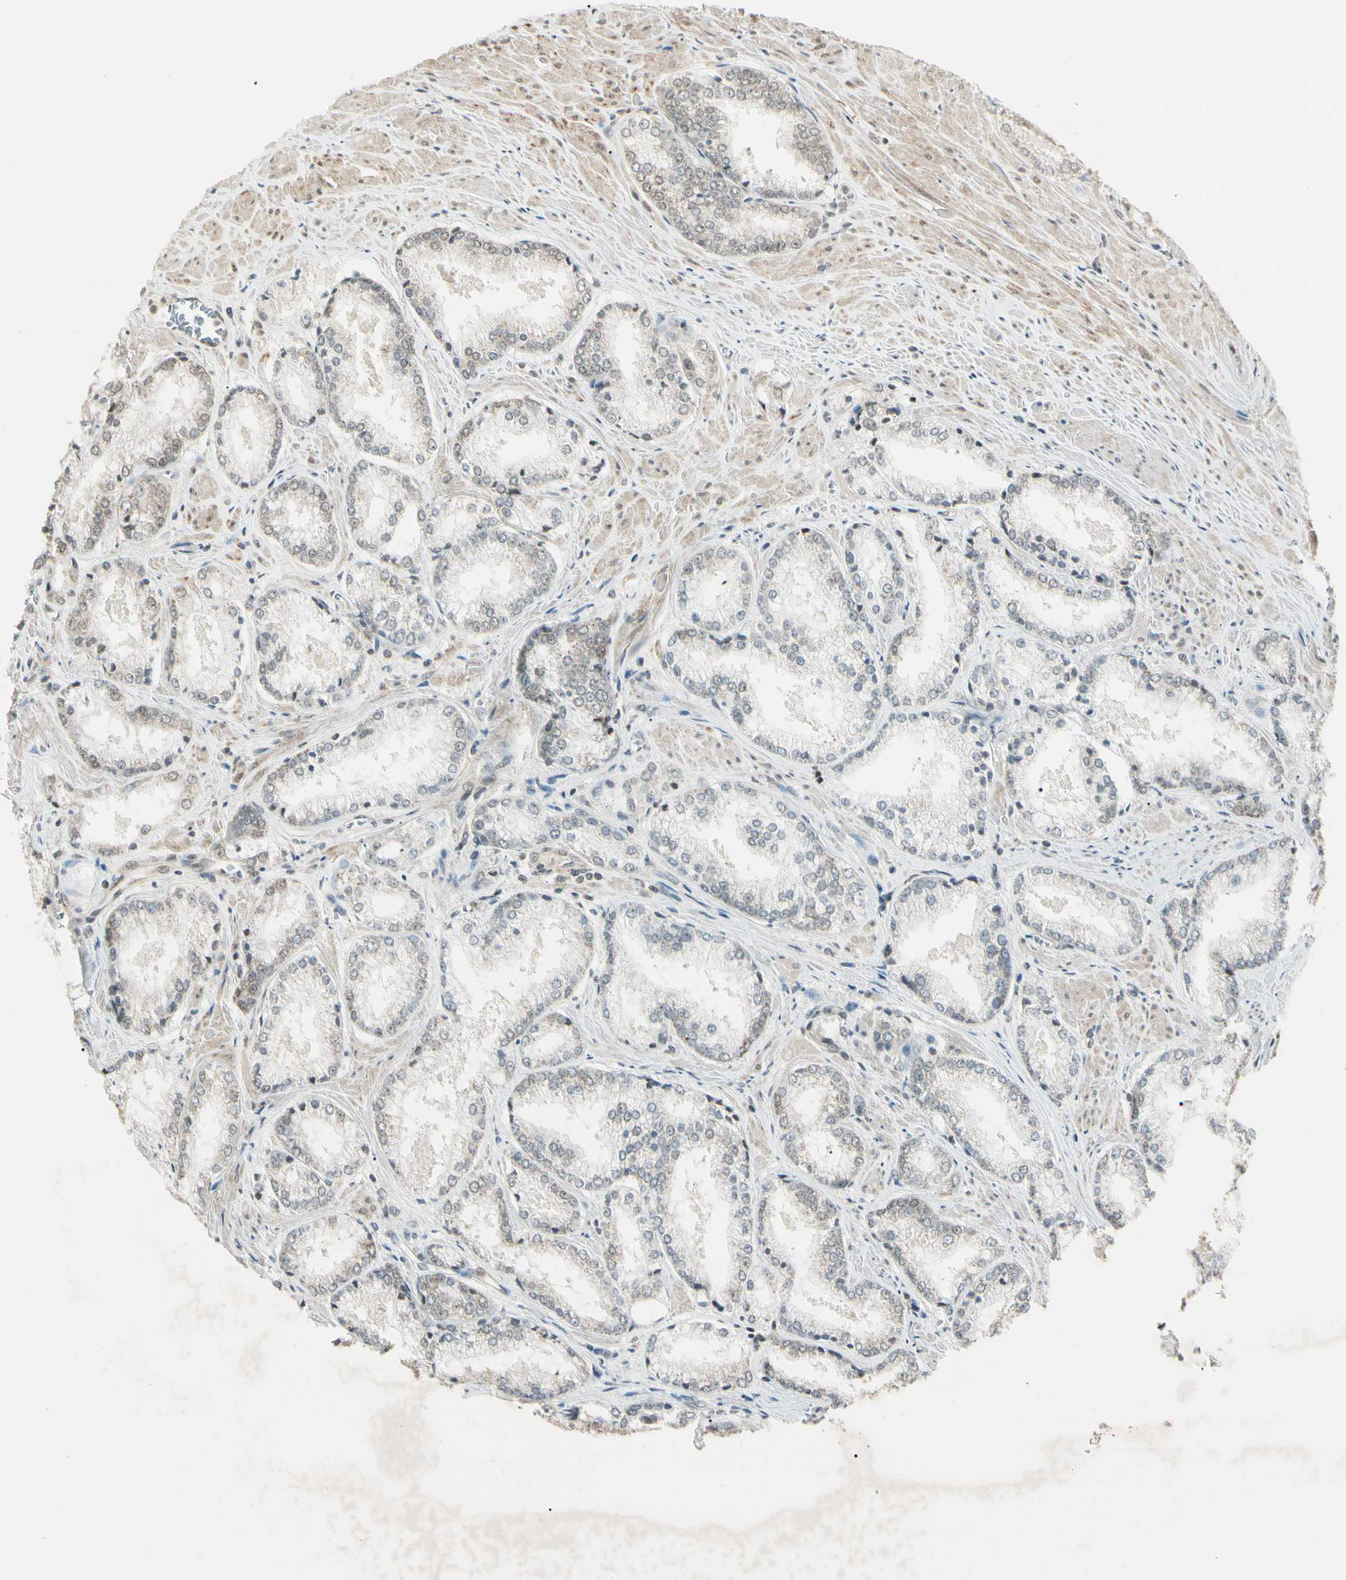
{"staining": {"intensity": "weak", "quantity": "<25%", "location": "cytoplasmic/membranous,nuclear"}, "tissue": "prostate cancer", "cell_type": "Tumor cells", "image_type": "cancer", "snomed": [{"axis": "morphology", "description": "Adenocarcinoma, Low grade"}, {"axis": "topography", "description": "Prostate"}], "caption": "The histopathology image shows no significant expression in tumor cells of prostate cancer. (DAB (3,3'-diaminobenzidine) immunohistochemistry (IHC) visualized using brightfield microscopy, high magnification).", "gene": "ZSCAN12", "patient": {"sex": "male", "age": 64}}